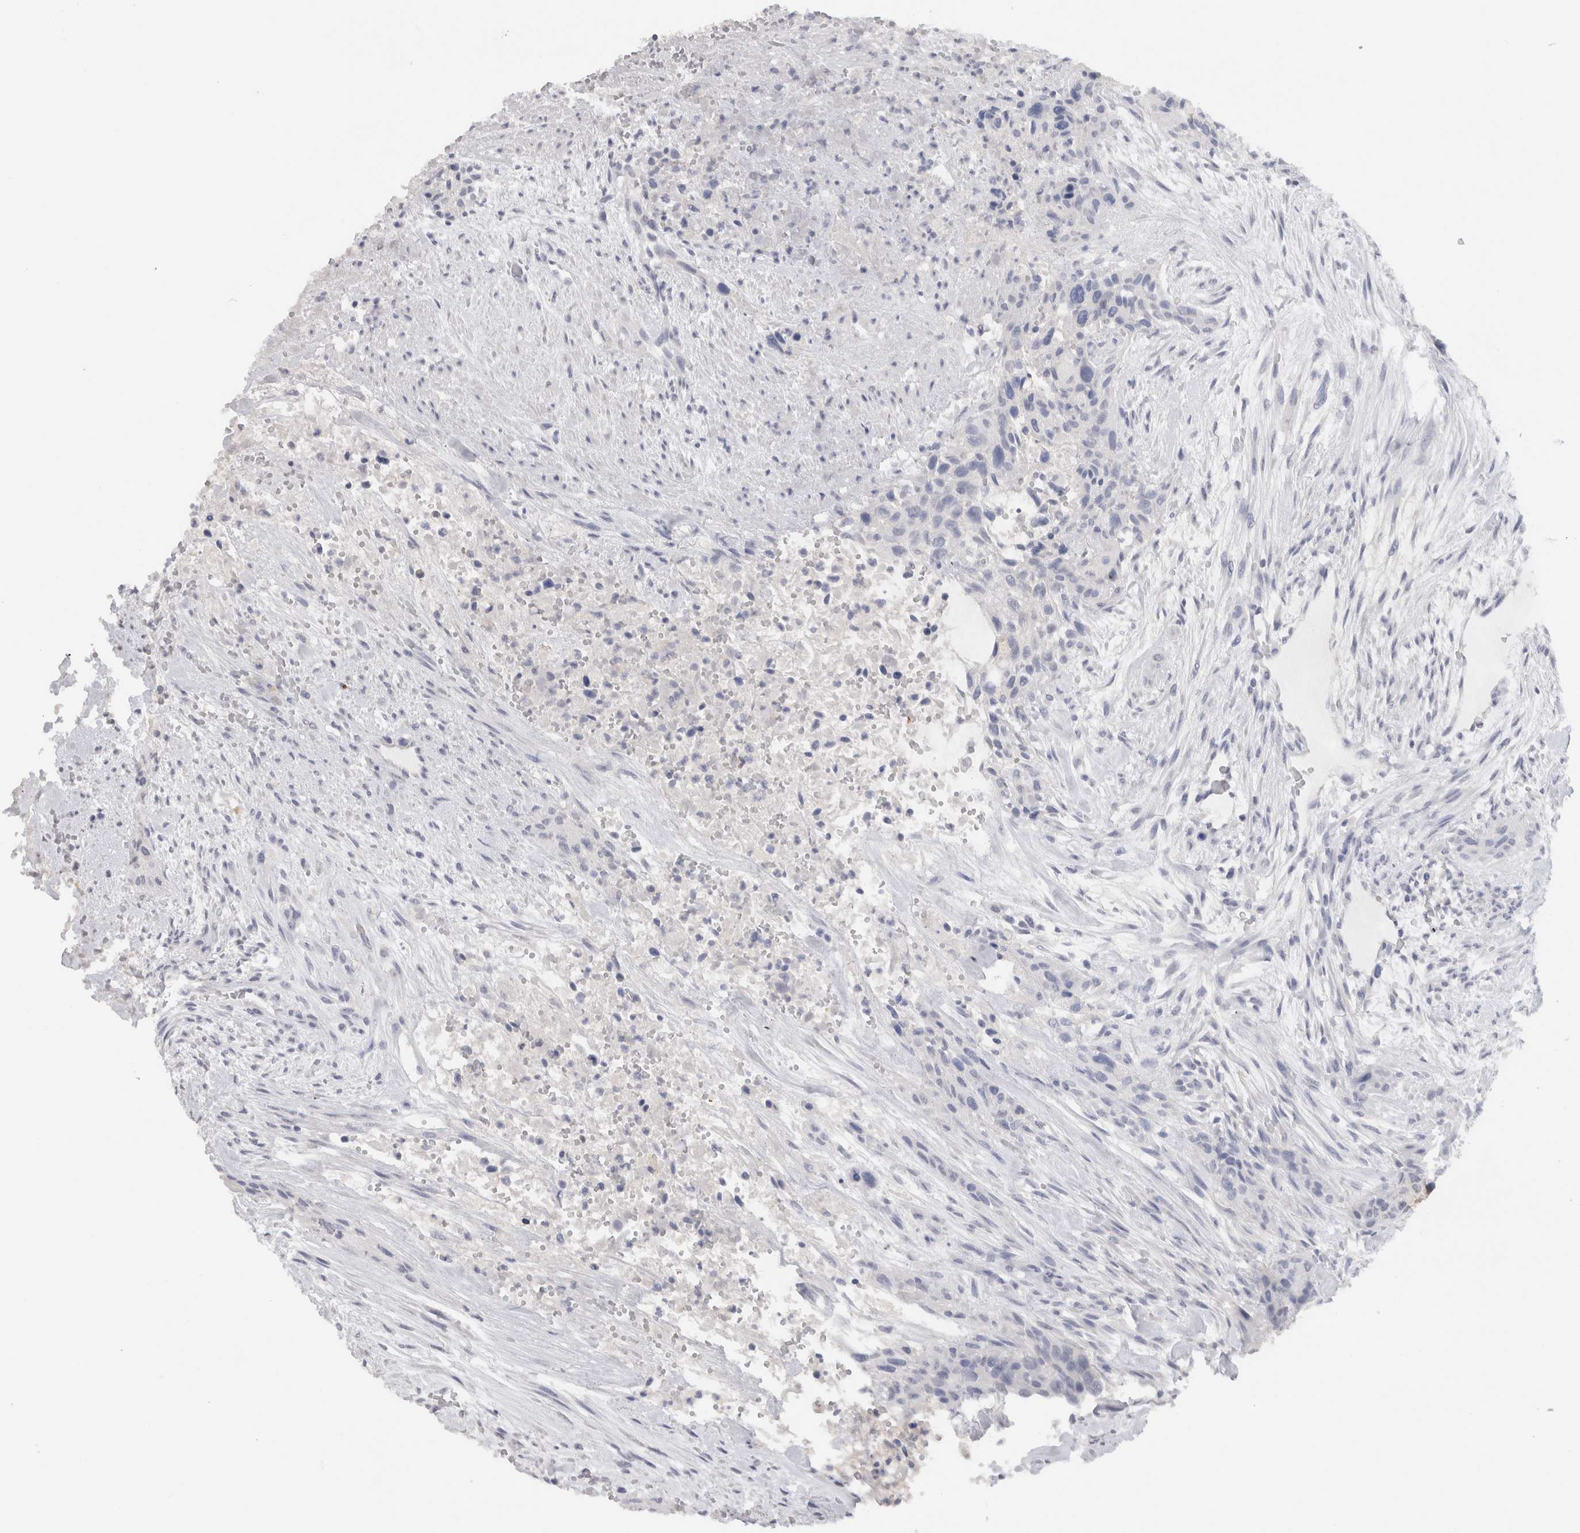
{"staining": {"intensity": "negative", "quantity": "none", "location": "none"}, "tissue": "urothelial cancer", "cell_type": "Tumor cells", "image_type": "cancer", "snomed": [{"axis": "morphology", "description": "Urothelial carcinoma, High grade"}, {"axis": "topography", "description": "Urinary bladder"}], "caption": "There is no significant staining in tumor cells of urothelial cancer.", "gene": "LAMP3", "patient": {"sex": "male", "age": 35}}